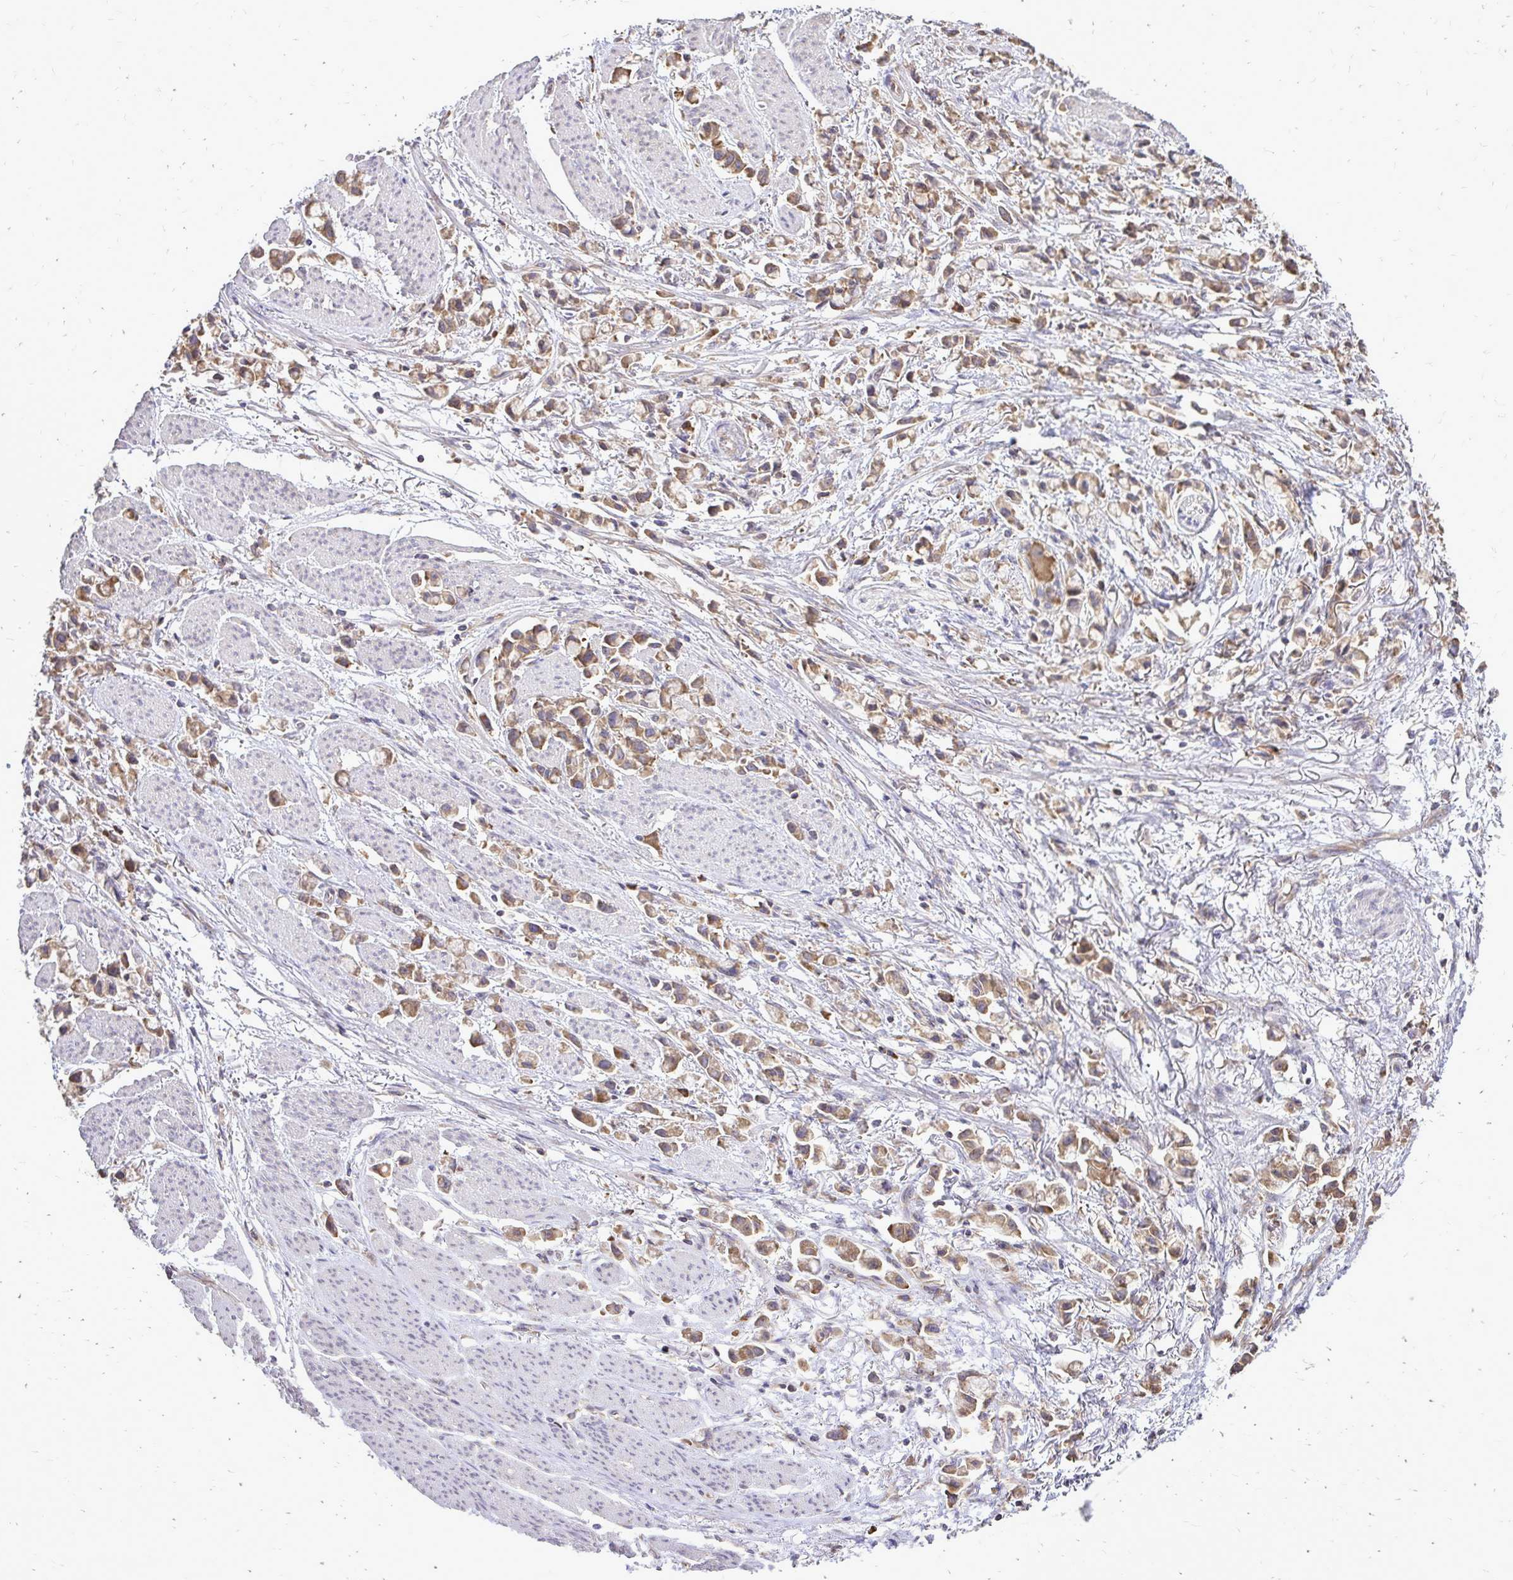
{"staining": {"intensity": "moderate", "quantity": ">75%", "location": "cytoplasmic/membranous"}, "tissue": "stomach cancer", "cell_type": "Tumor cells", "image_type": "cancer", "snomed": [{"axis": "morphology", "description": "Adenocarcinoma, NOS"}, {"axis": "topography", "description": "Stomach"}], "caption": "Tumor cells show medium levels of moderate cytoplasmic/membranous positivity in approximately >75% of cells in stomach cancer (adenocarcinoma).", "gene": "RPS3", "patient": {"sex": "female", "age": 81}}